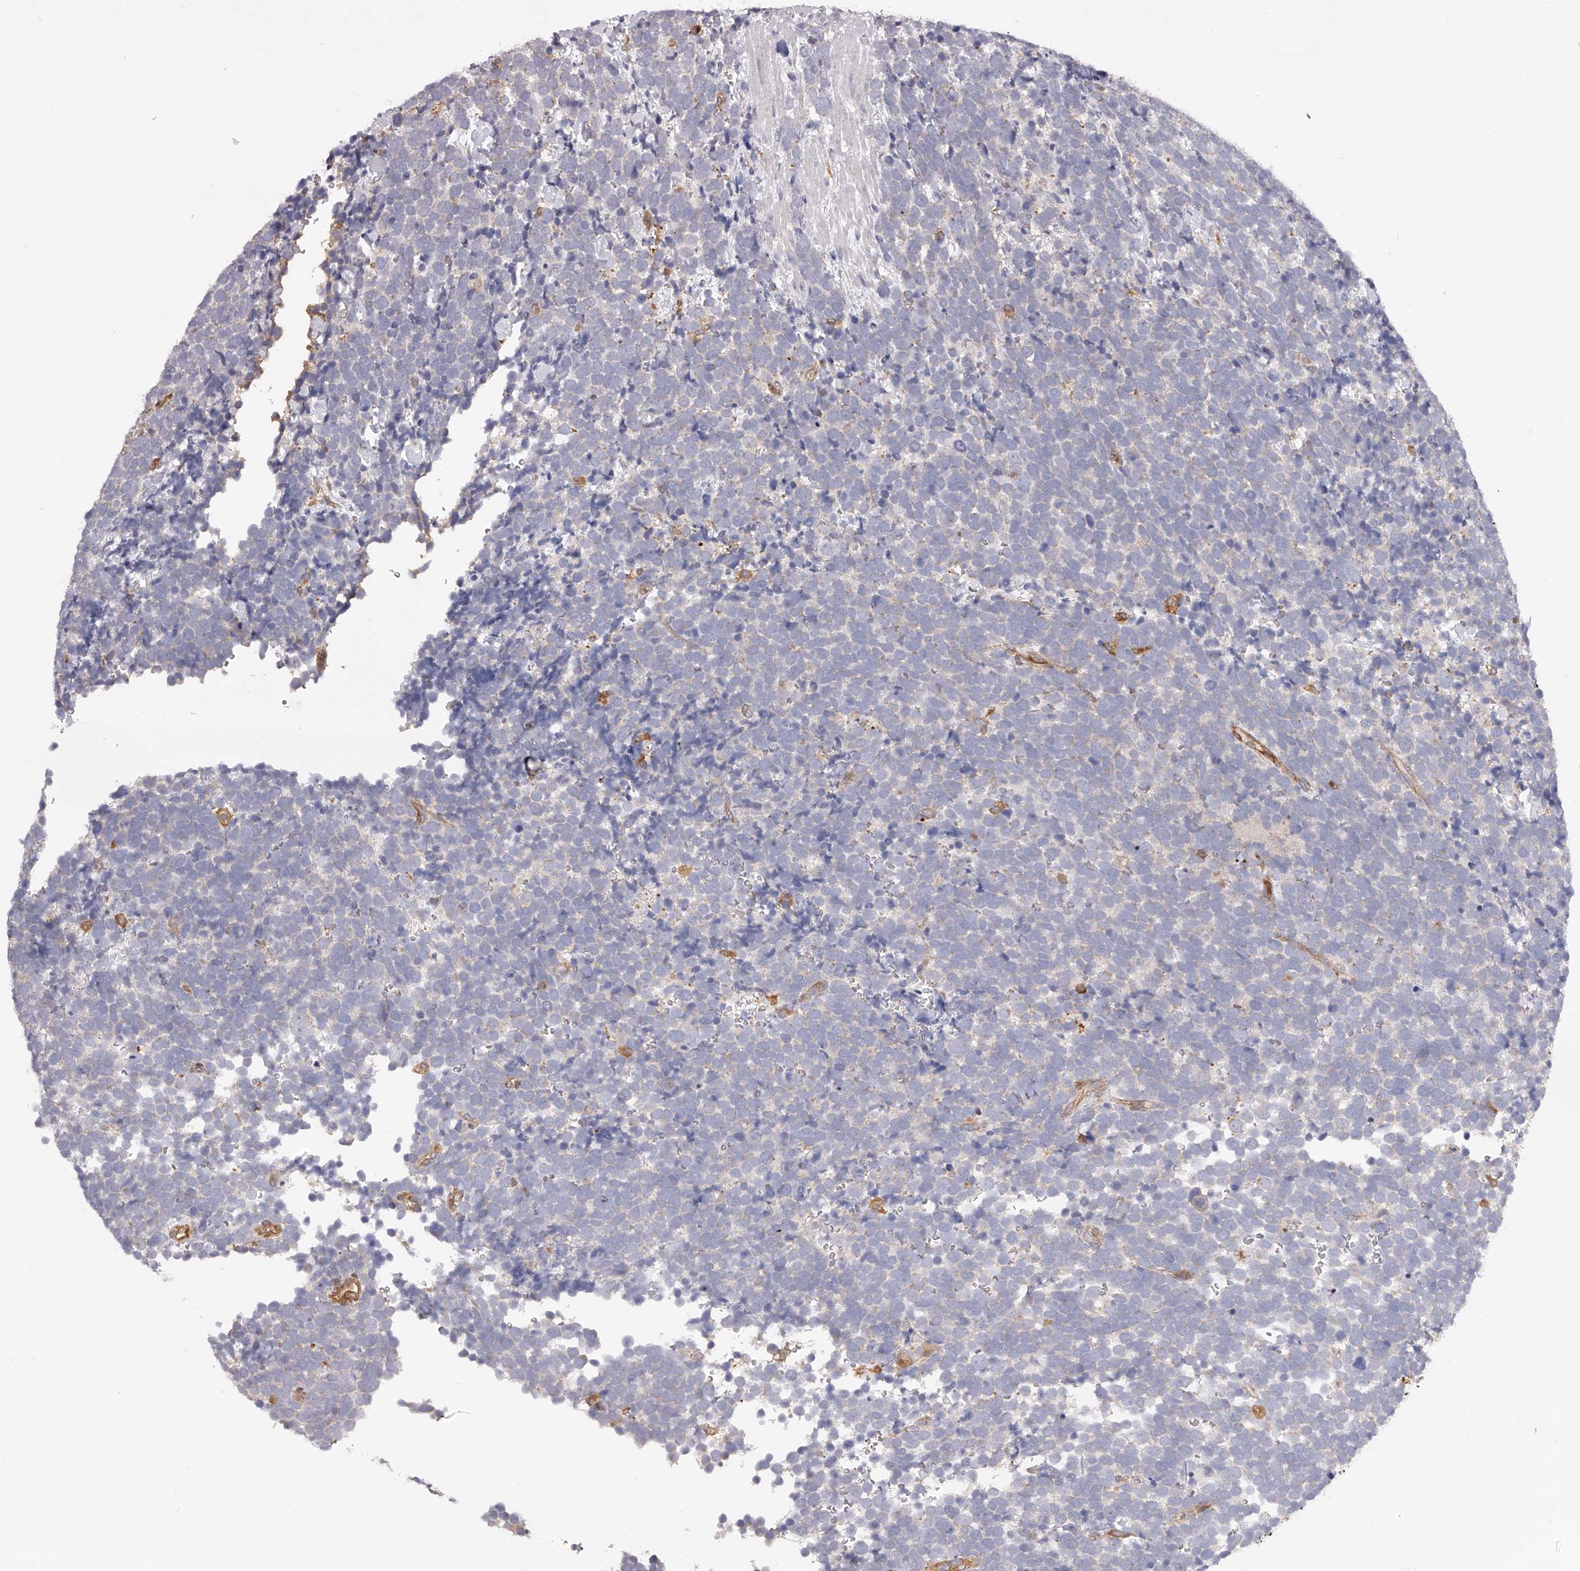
{"staining": {"intensity": "negative", "quantity": "none", "location": "none"}, "tissue": "urothelial cancer", "cell_type": "Tumor cells", "image_type": "cancer", "snomed": [{"axis": "morphology", "description": "Urothelial carcinoma, High grade"}, {"axis": "topography", "description": "Urinary bladder"}], "caption": "Tumor cells are negative for brown protein staining in urothelial cancer.", "gene": "LAP3", "patient": {"sex": "female", "age": 82}}